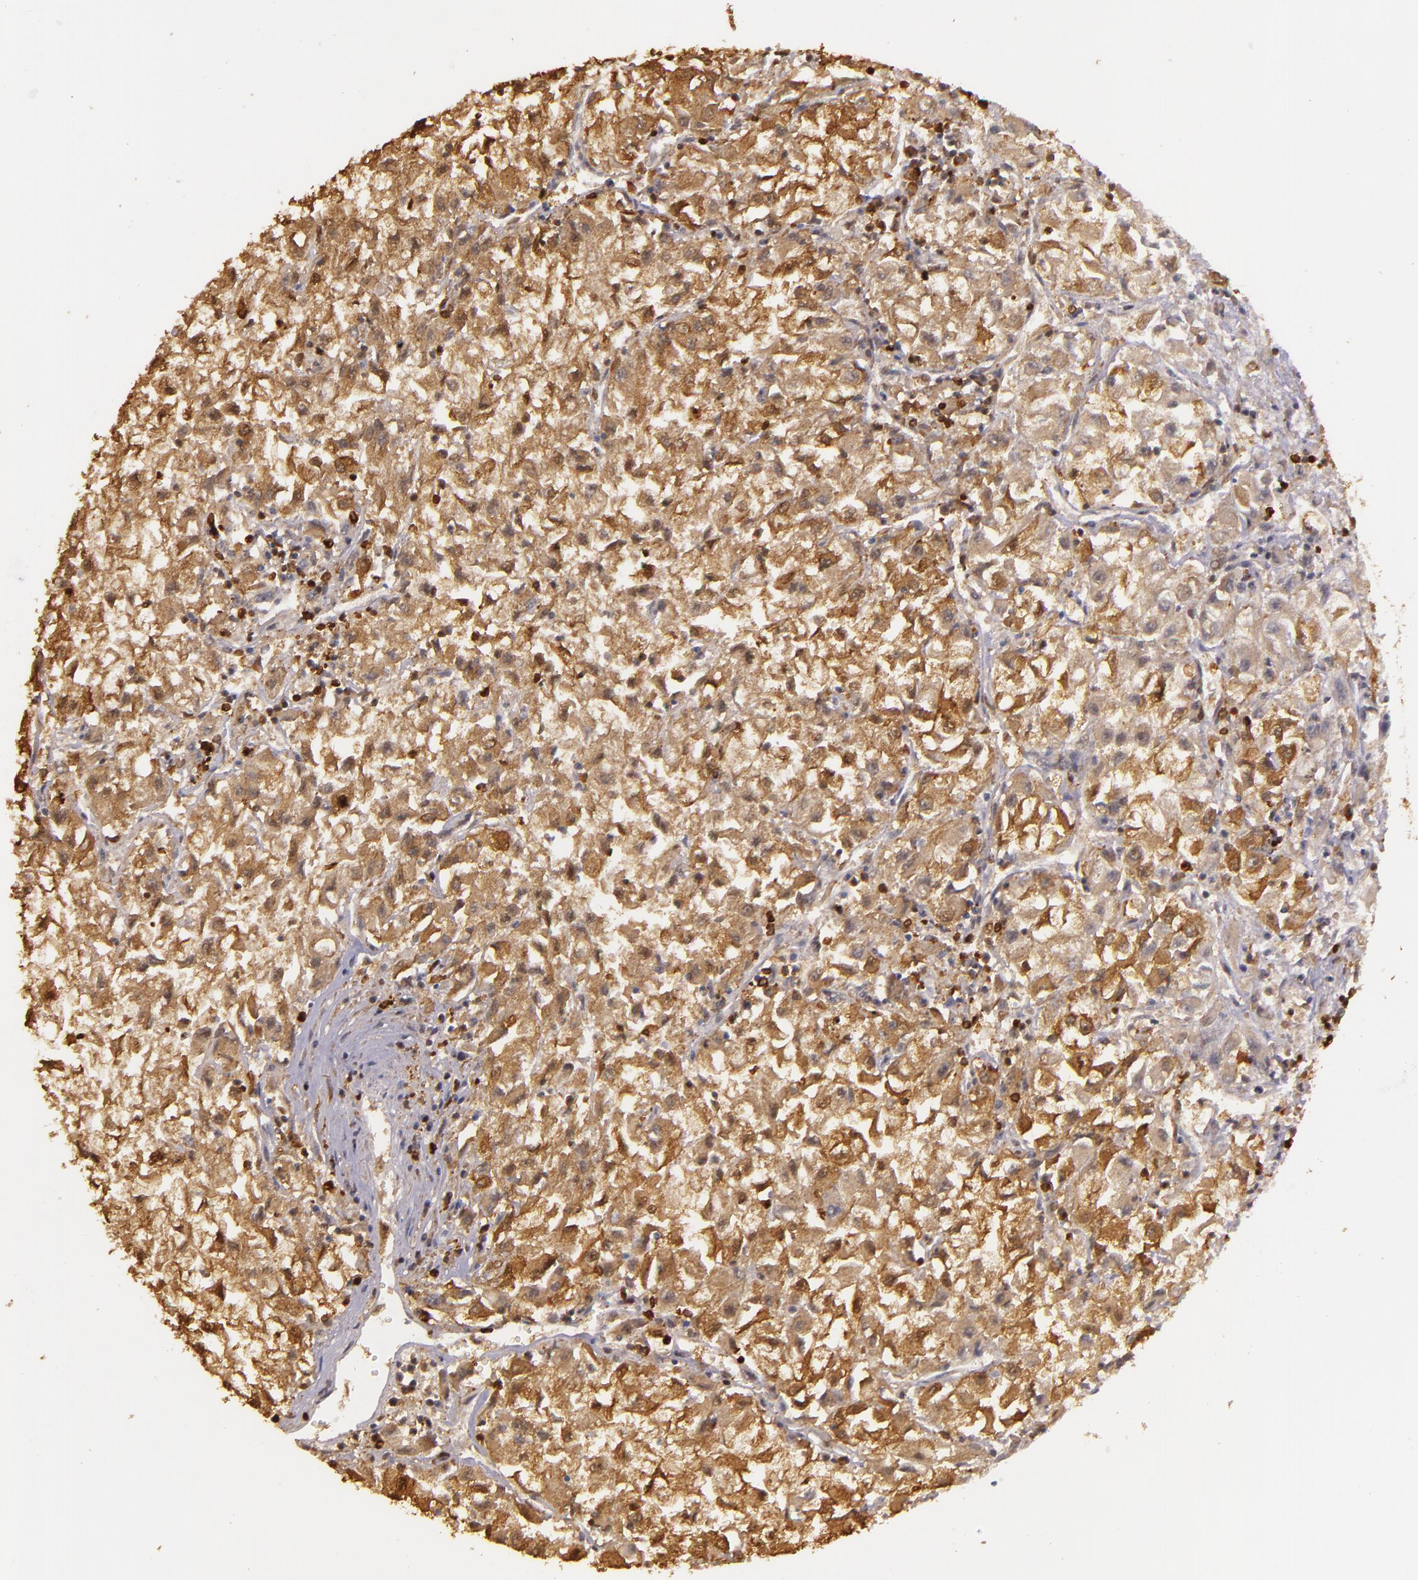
{"staining": {"intensity": "moderate", "quantity": ">75%", "location": "cytoplasmic/membranous"}, "tissue": "renal cancer", "cell_type": "Tumor cells", "image_type": "cancer", "snomed": [{"axis": "morphology", "description": "Adenocarcinoma, NOS"}, {"axis": "topography", "description": "Kidney"}], "caption": "DAB (3,3'-diaminobenzidine) immunohistochemical staining of human renal adenocarcinoma displays moderate cytoplasmic/membranous protein expression in about >75% of tumor cells.", "gene": "SLC9A3R1", "patient": {"sex": "male", "age": 59}}